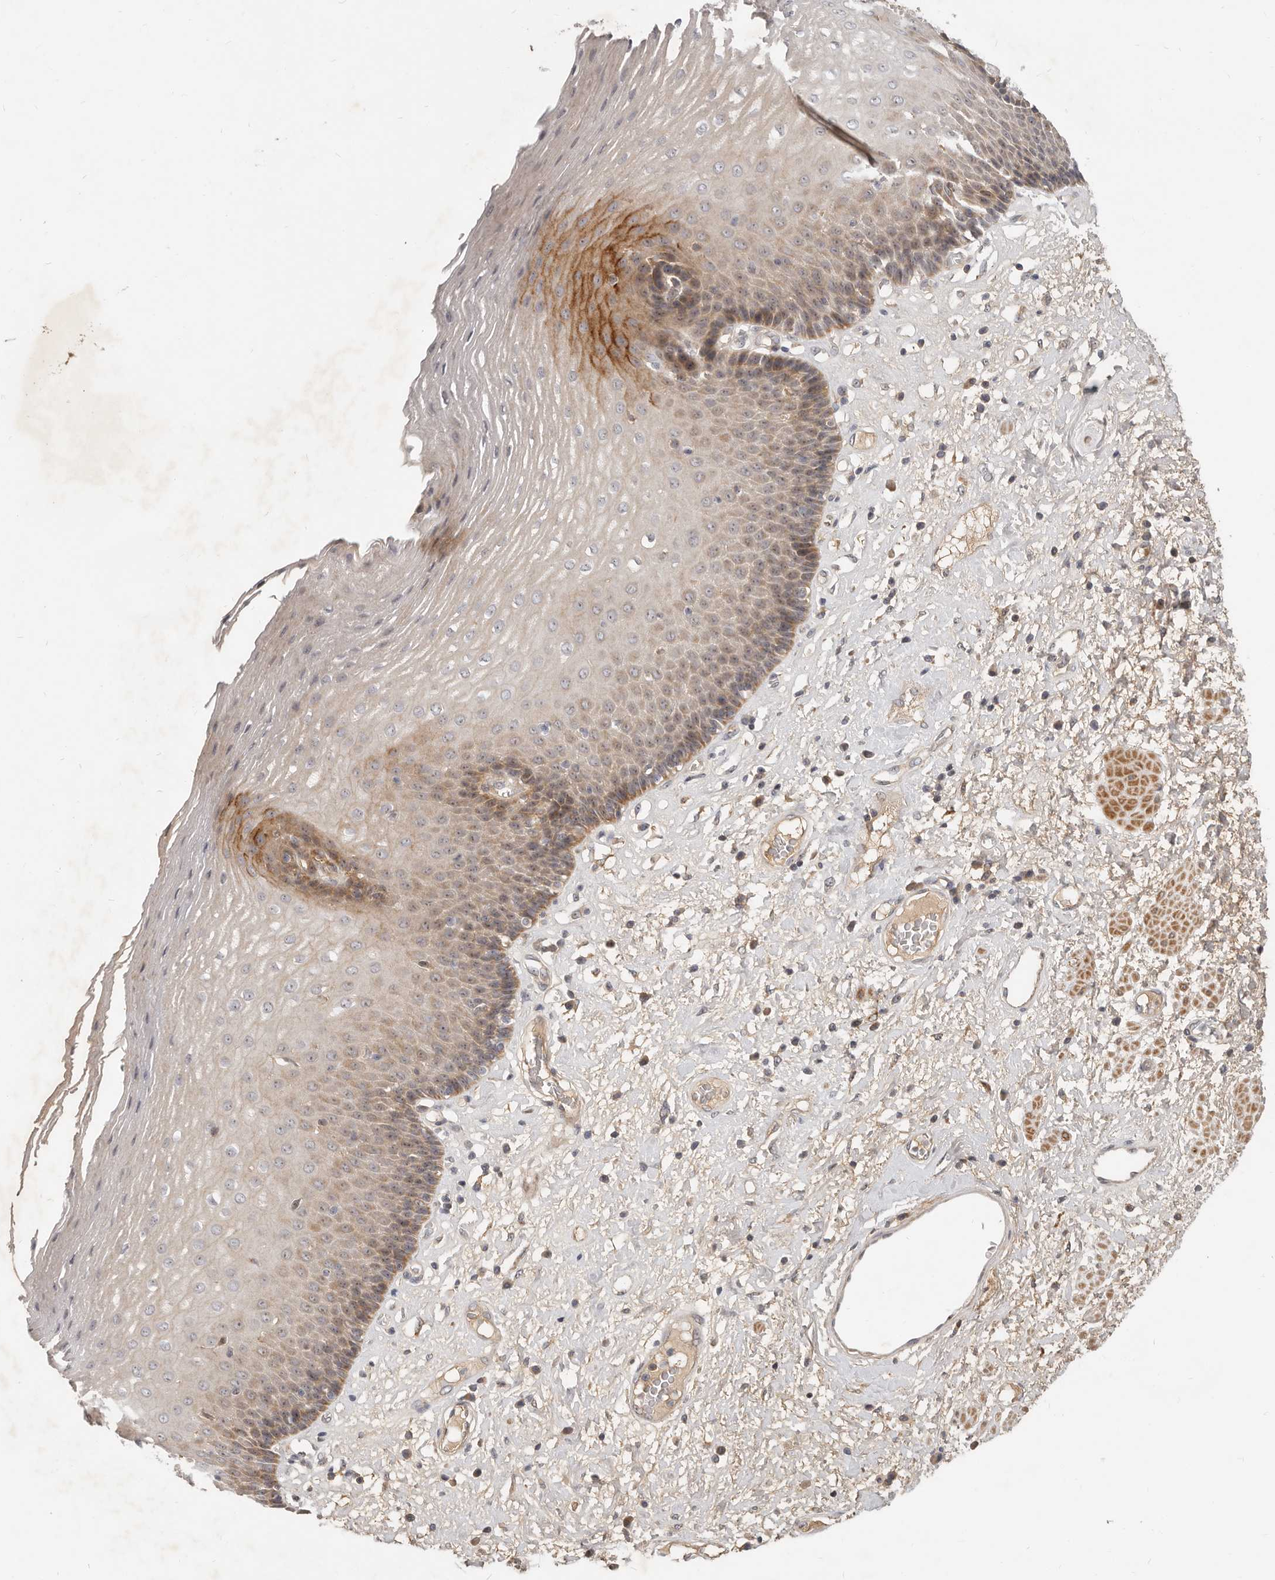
{"staining": {"intensity": "moderate", "quantity": "<25%", "location": "cytoplasmic/membranous"}, "tissue": "esophagus", "cell_type": "Squamous epithelial cells", "image_type": "normal", "snomed": [{"axis": "morphology", "description": "Normal tissue, NOS"}, {"axis": "morphology", "description": "Adenocarcinoma, NOS"}, {"axis": "topography", "description": "Esophagus"}], "caption": "Immunohistochemistry image of unremarkable esophagus: human esophagus stained using IHC exhibits low levels of moderate protein expression localized specifically in the cytoplasmic/membranous of squamous epithelial cells, appearing as a cytoplasmic/membranous brown color.", "gene": "MICALL2", "patient": {"sex": "male", "age": 62}}